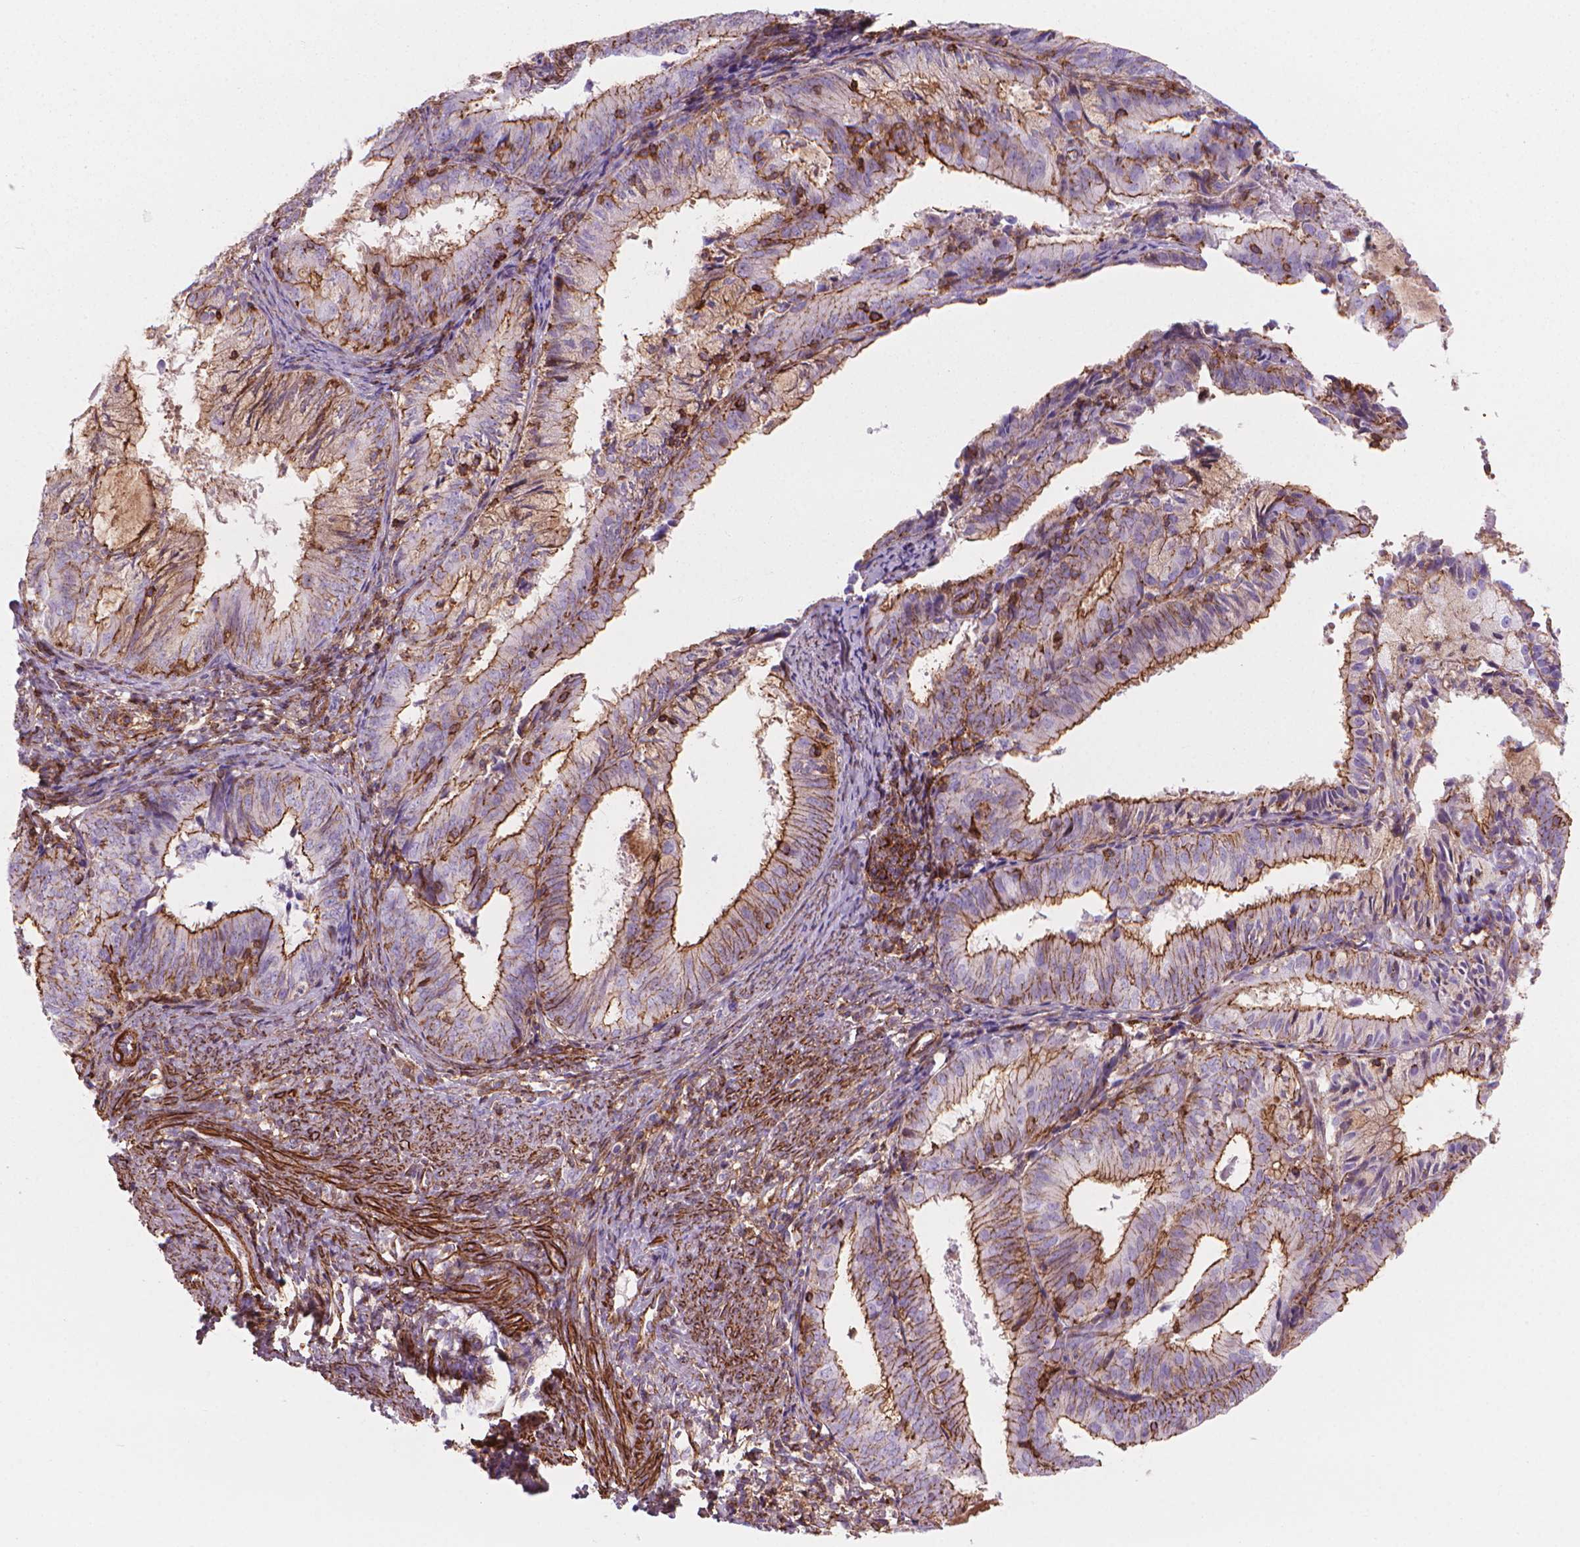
{"staining": {"intensity": "moderate", "quantity": "25%-75%", "location": "cytoplasmic/membranous"}, "tissue": "endometrial cancer", "cell_type": "Tumor cells", "image_type": "cancer", "snomed": [{"axis": "morphology", "description": "Adenocarcinoma, NOS"}, {"axis": "topography", "description": "Endometrium"}], "caption": "Endometrial cancer (adenocarcinoma) stained with a brown dye displays moderate cytoplasmic/membranous positive staining in about 25%-75% of tumor cells.", "gene": "PATJ", "patient": {"sex": "female", "age": 57}}